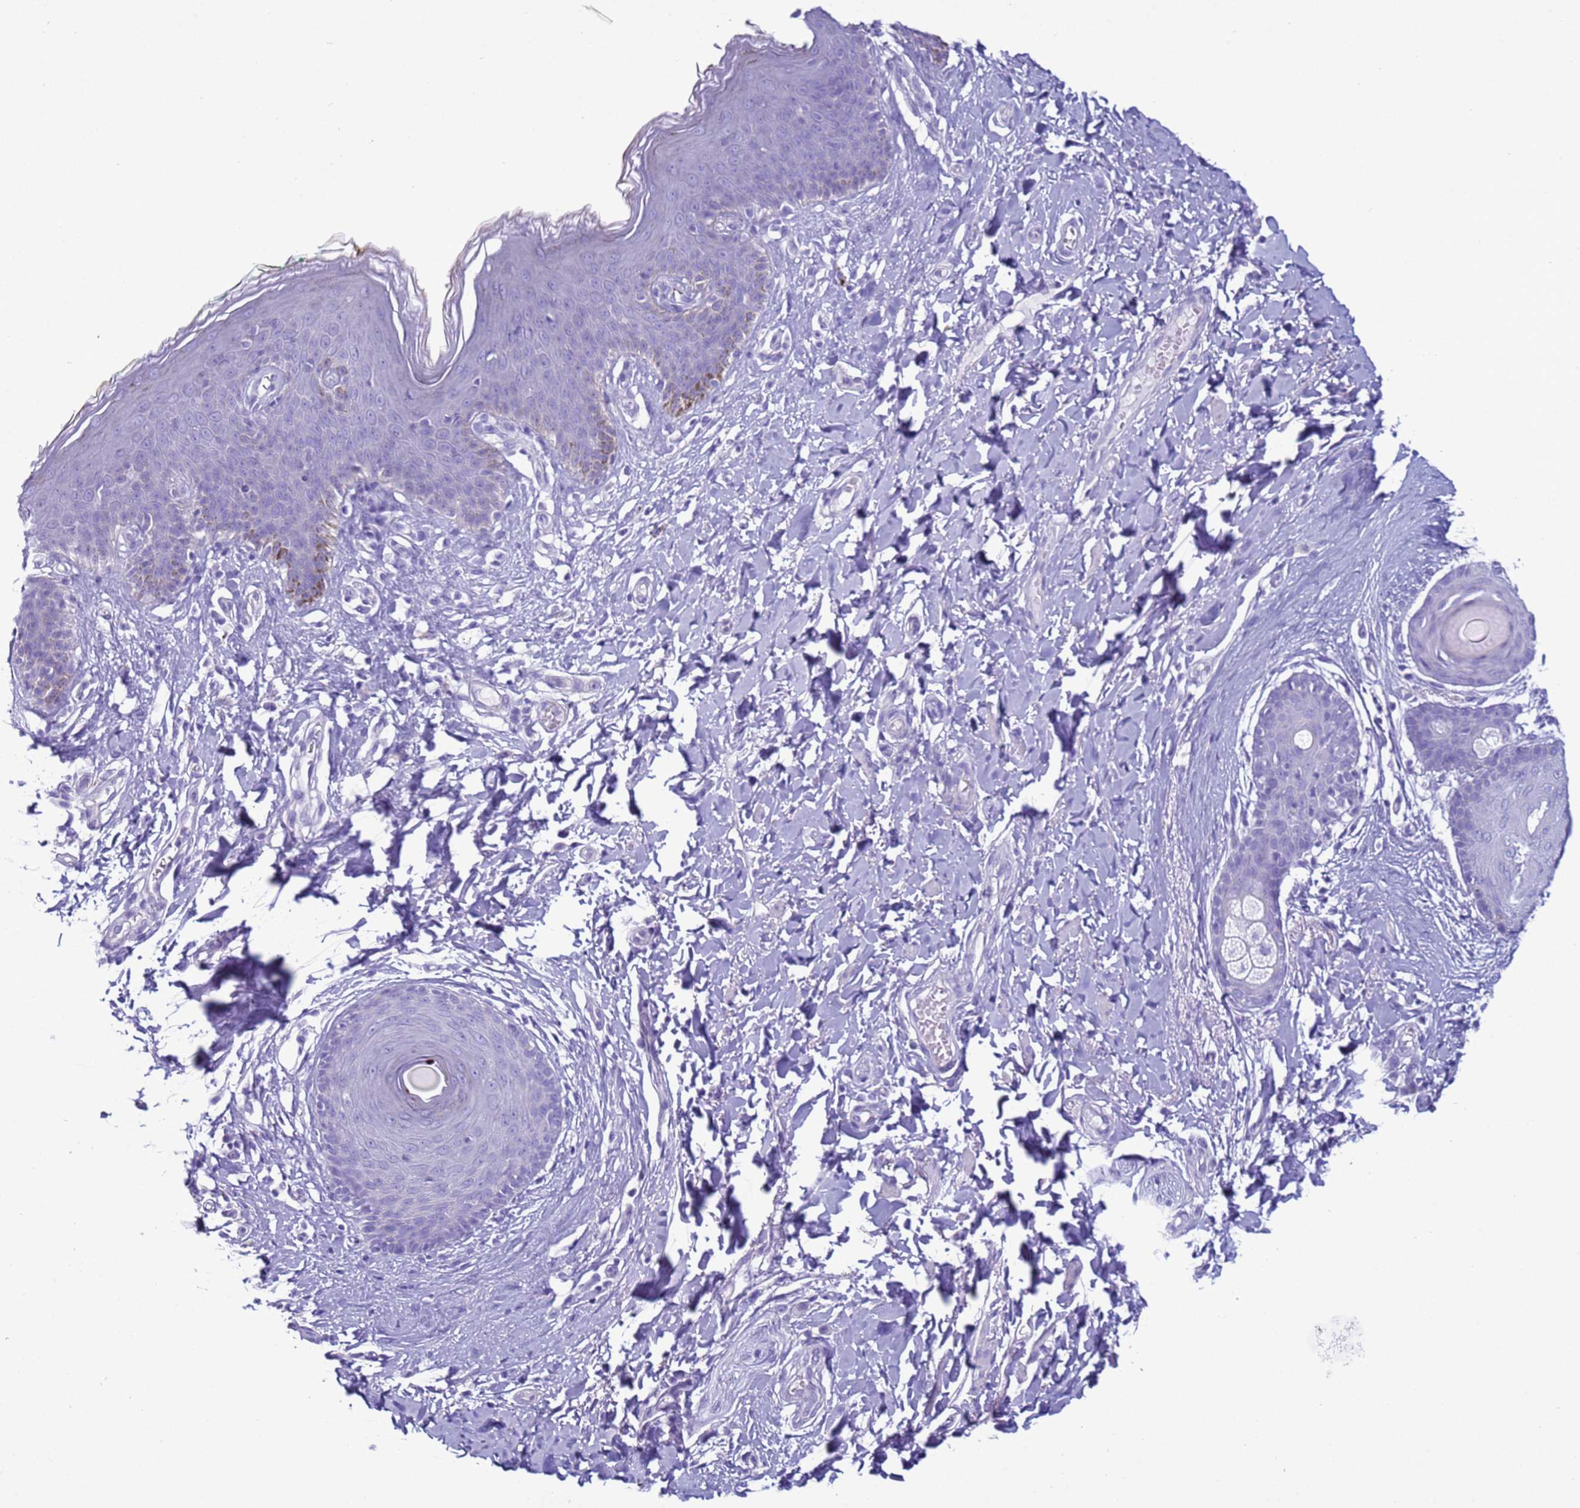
{"staining": {"intensity": "moderate", "quantity": "<25%", "location": "cytoplasmic/membranous"}, "tissue": "skin", "cell_type": "Epidermal cells", "image_type": "normal", "snomed": [{"axis": "morphology", "description": "Normal tissue, NOS"}, {"axis": "topography", "description": "Vulva"}], "caption": "Immunohistochemical staining of normal human skin demonstrates <25% levels of moderate cytoplasmic/membranous protein staining in approximately <25% of epidermal cells.", "gene": "CST1", "patient": {"sex": "female", "age": 66}}